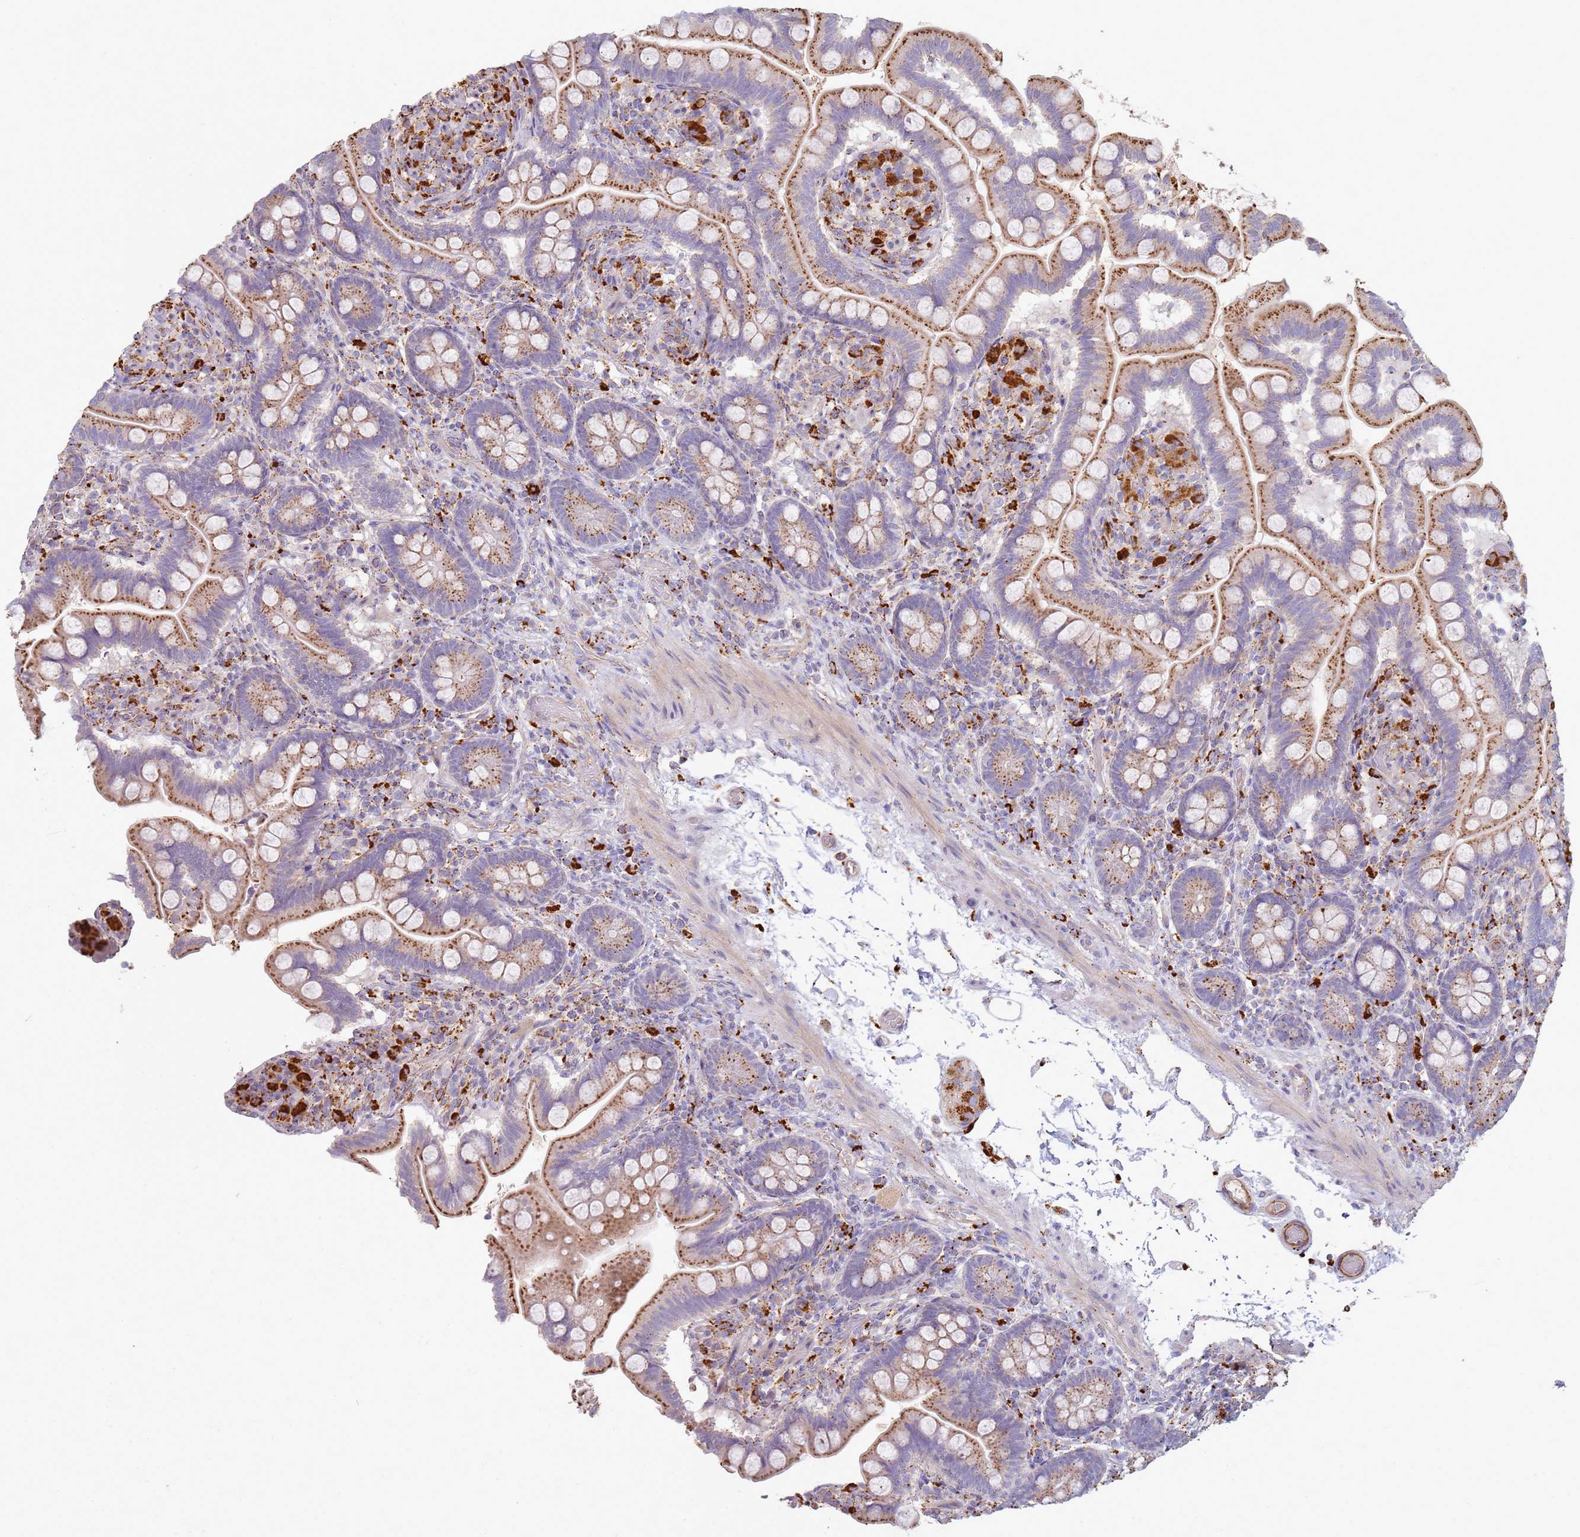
{"staining": {"intensity": "moderate", "quantity": ">75%", "location": "cytoplasmic/membranous"}, "tissue": "small intestine", "cell_type": "Glandular cells", "image_type": "normal", "snomed": [{"axis": "morphology", "description": "Normal tissue, NOS"}, {"axis": "topography", "description": "Small intestine"}], "caption": "Normal small intestine was stained to show a protein in brown. There is medium levels of moderate cytoplasmic/membranous staining in about >75% of glandular cells. The staining was performed using DAB (3,3'-diaminobenzidine), with brown indicating positive protein expression. Nuclei are stained blue with hematoxylin.", "gene": "TMEM229B", "patient": {"sex": "female", "age": 64}}